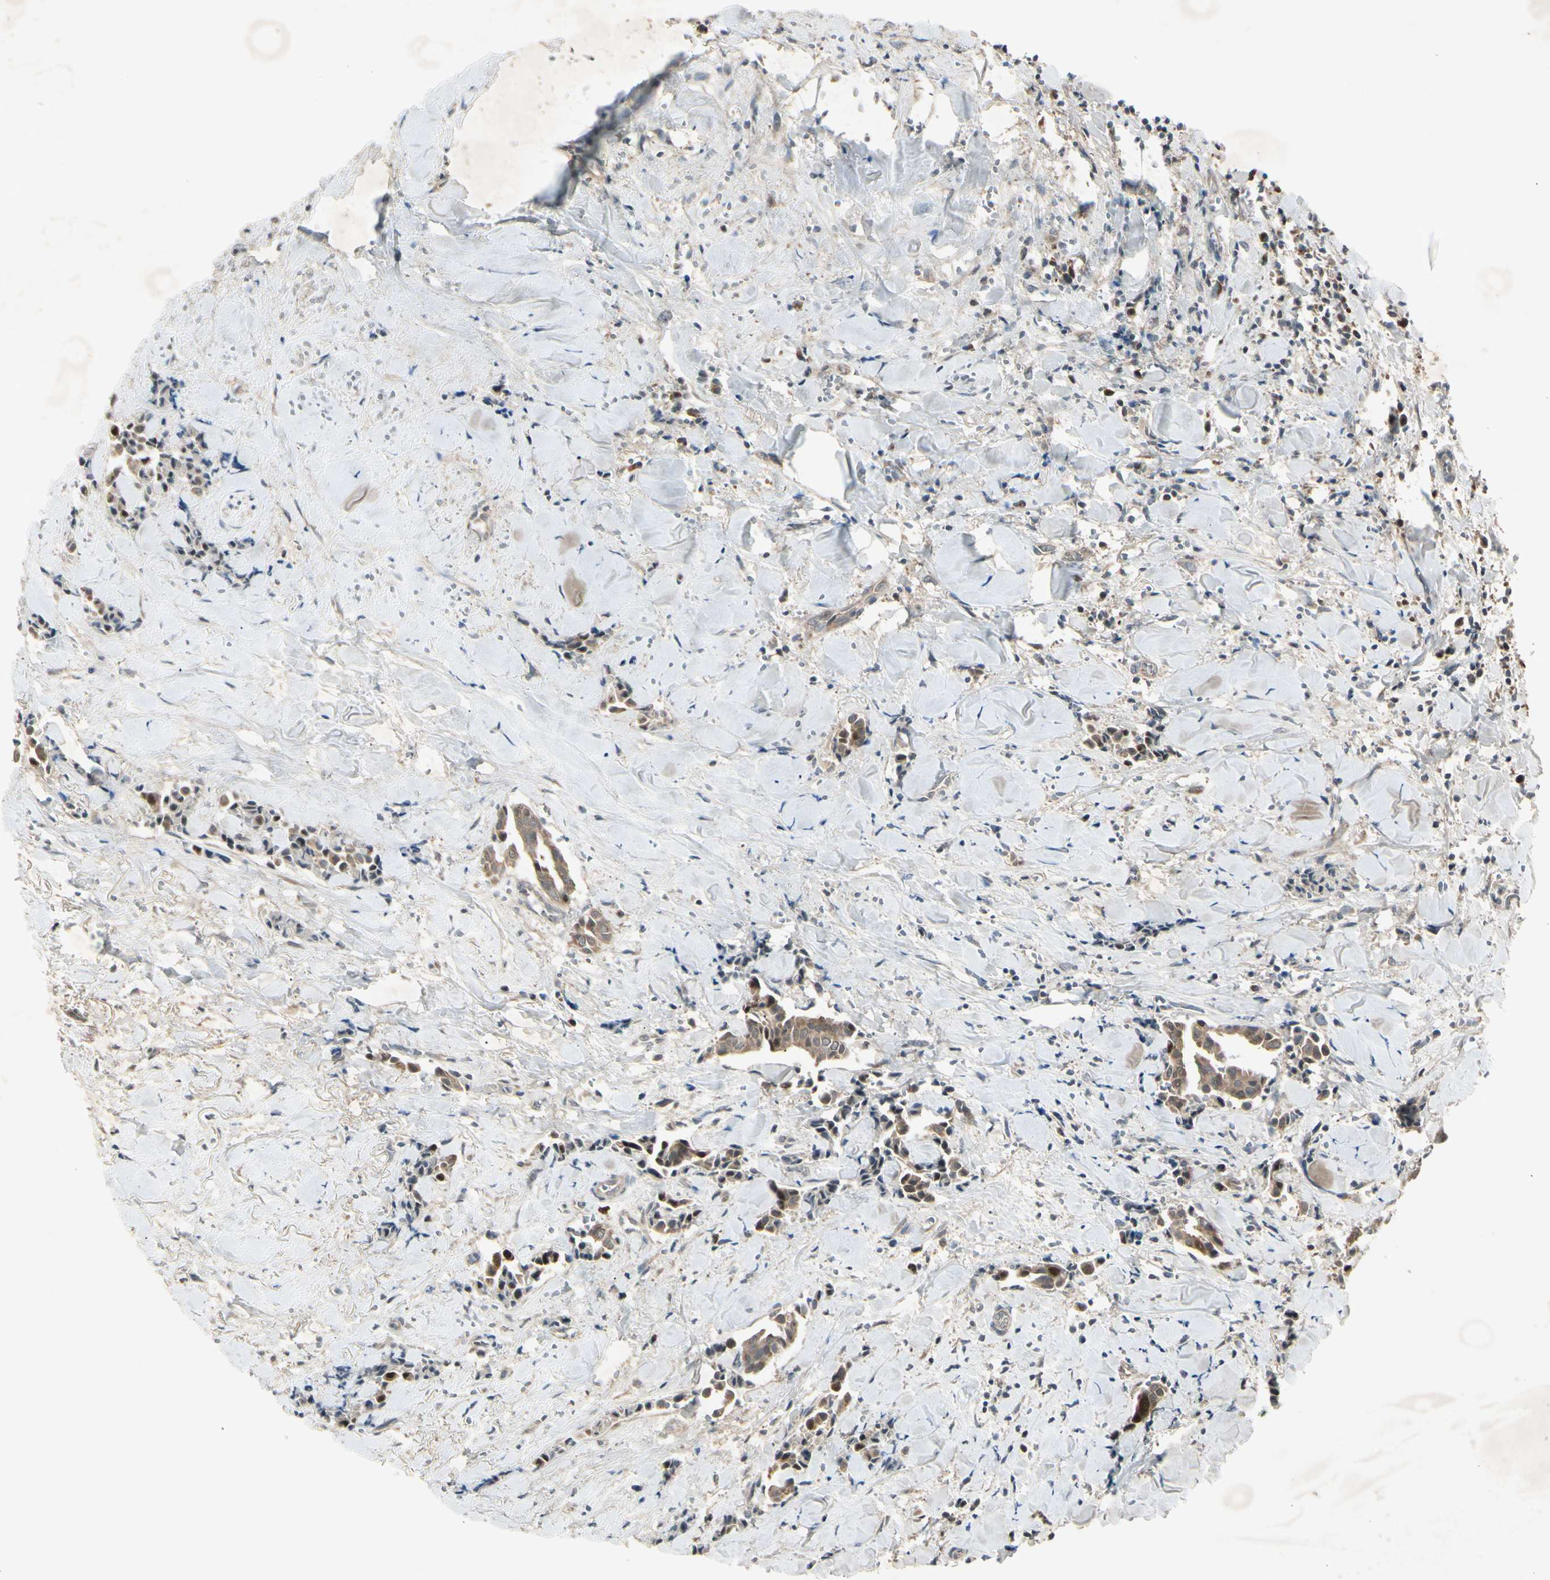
{"staining": {"intensity": "moderate", "quantity": ">75%", "location": "cytoplasmic/membranous"}, "tissue": "head and neck cancer", "cell_type": "Tumor cells", "image_type": "cancer", "snomed": [{"axis": "morphology", "description": "Adenocarcinoma, NOS"}, {"axis": "topography", "description": "Salivary gland"}, {"axis": "topography", "description": "Head-Neck"}], "caption": "High-power microscopy captured an immunohistochemistry (IHC) image of adenocarcinoma (head and neck), revealing moderate cytoplasmic/membranous positivity in about >75% of tumor cells.", "gene": "FHDC1", "patient": {"sex": "female", "age": 59}}